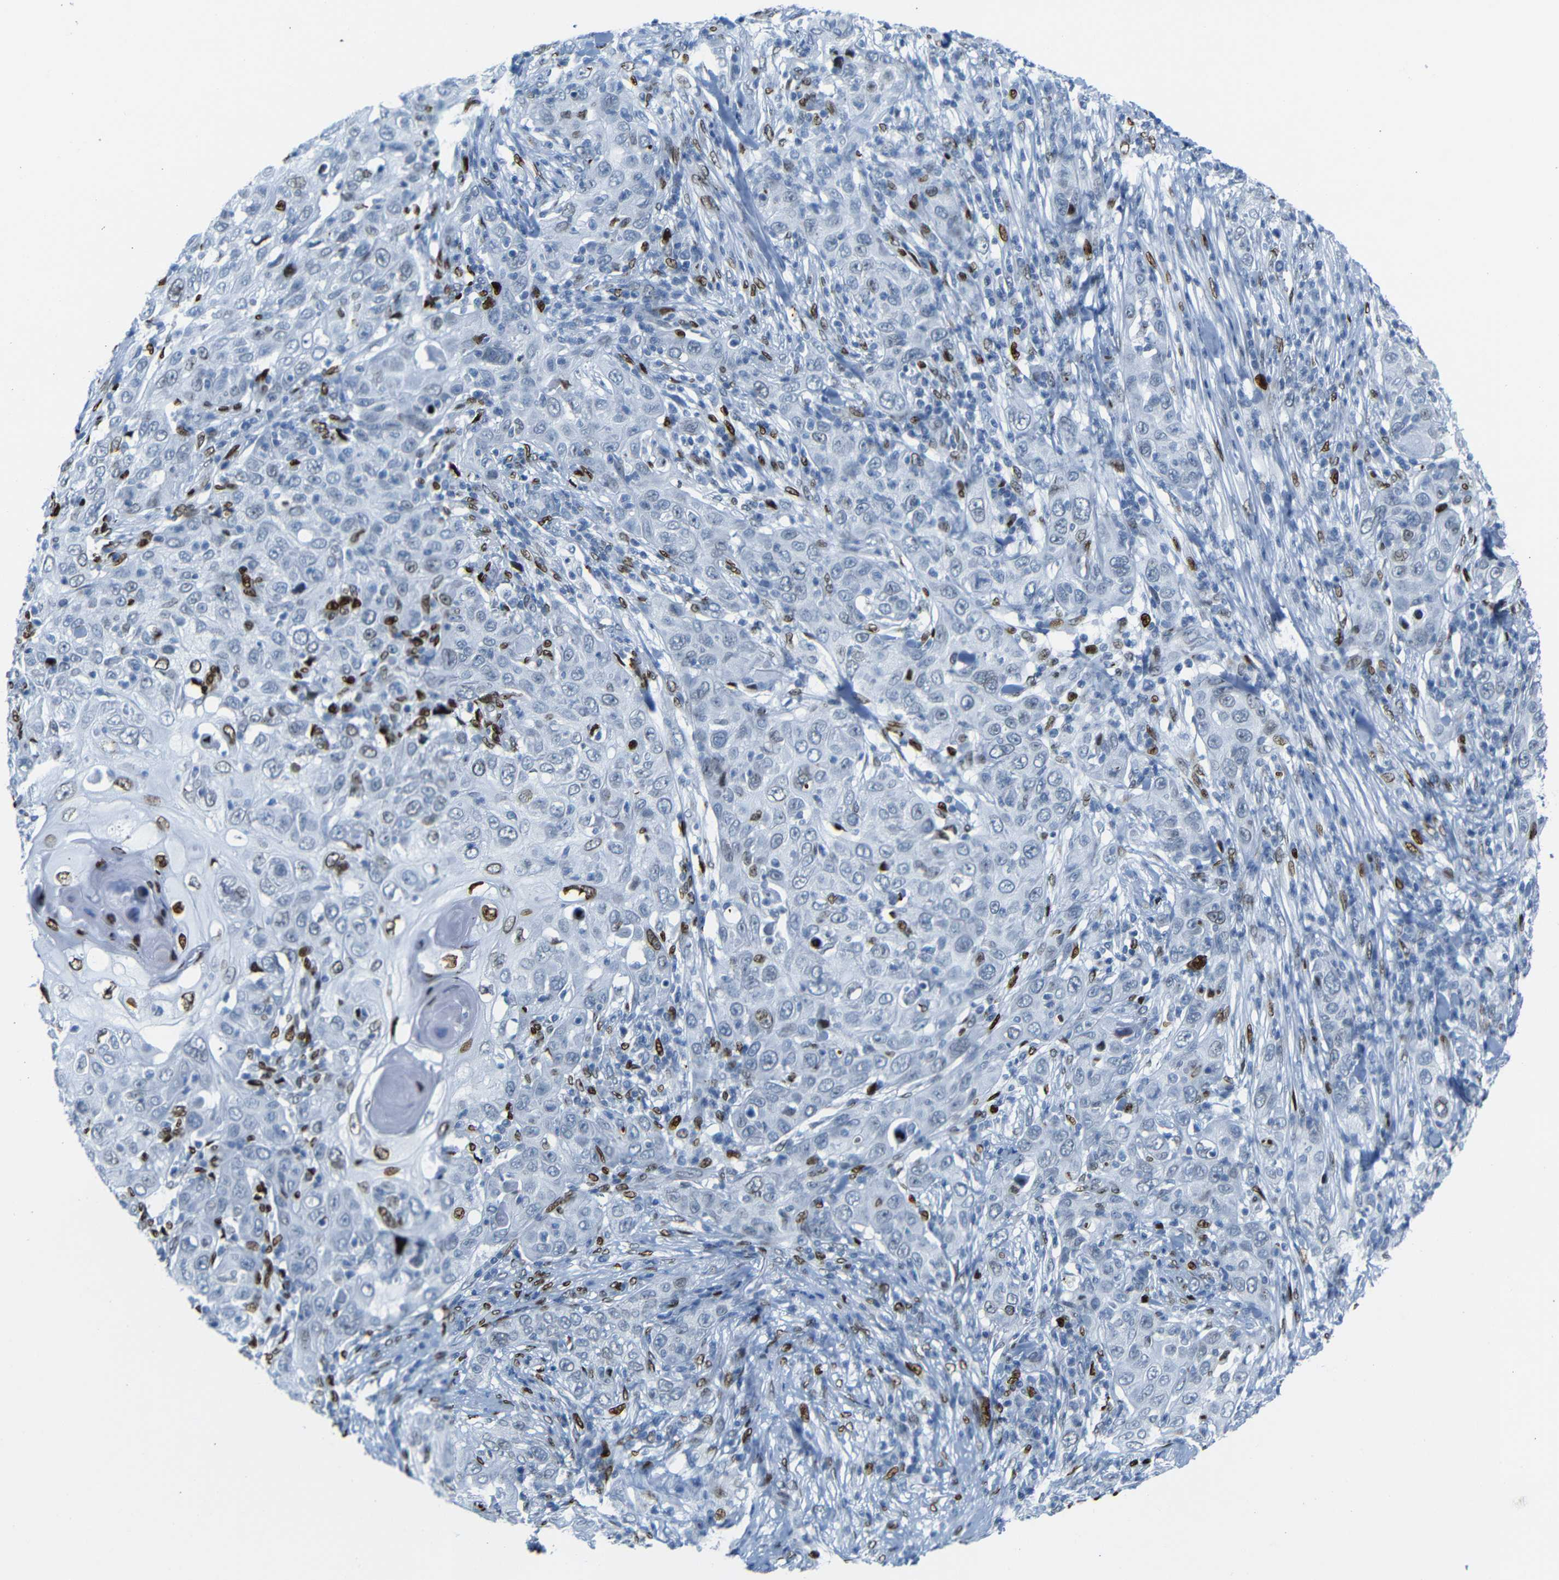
{"staining": {"intensity": "strong", "quantity": "<25%", "location": "nuclear"}, "tissue": "skin cancer", "cell_type": "Tumor cells", "image_type": "cancer", "snomed": [{"axis": "morphology", "description": "Squamous cell carcinoma, NOS"}, {"axis": "topography", "description": "Skin"}], "caption": "Immunohistochemistry (IHC) (DAB (3,3'-diaminobenzidine)) staining of squamous cell carcinoma (skin) shows strong nuclear protein expression in approximately <25% of tumor cells.", "gene": "NPIPB15", "patient": {"sex": "female", "age": 88}}